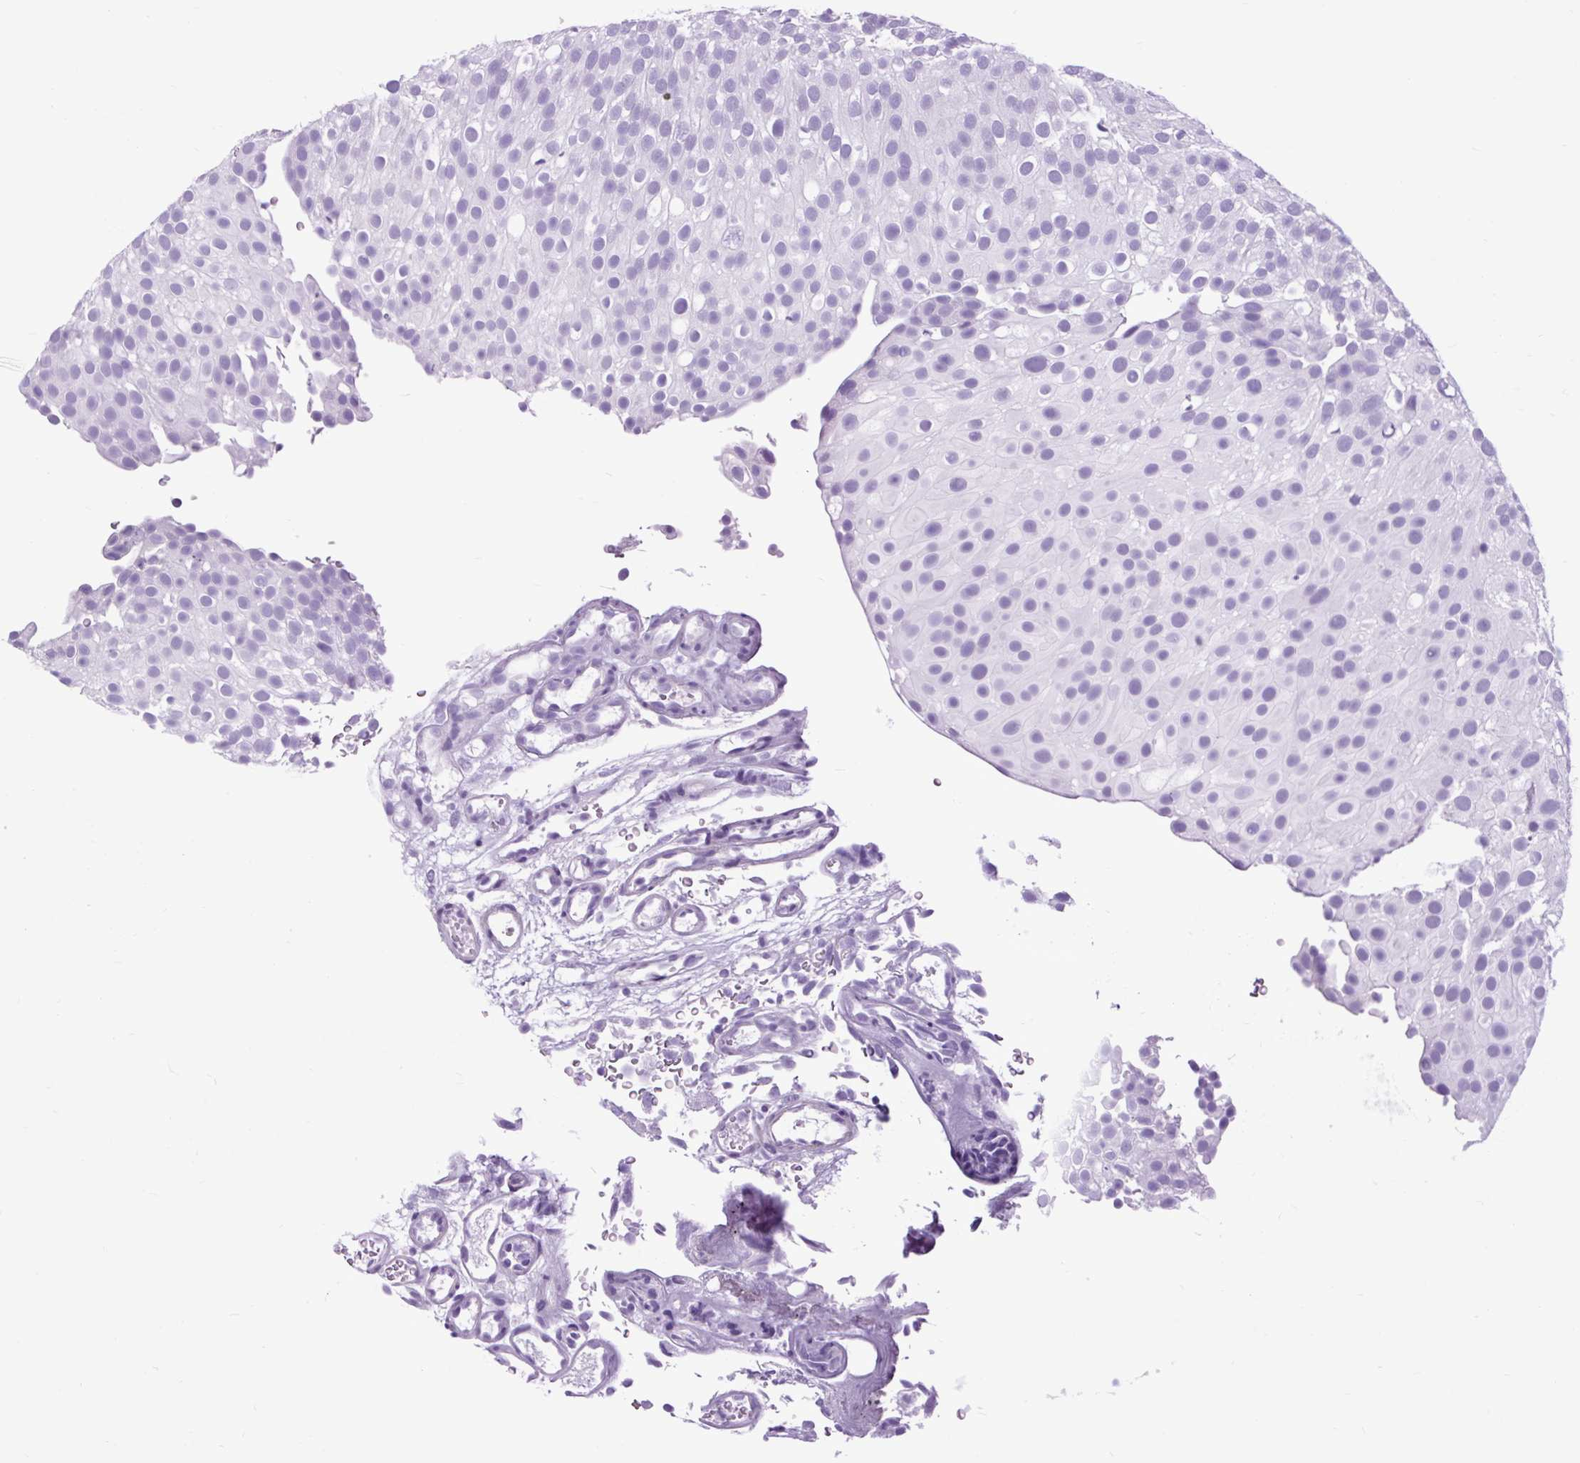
{"staining": {"intensity": "negative", "quantity": "none", "location": "none"}, "tissue": "urothelial cancer", "cell_type": "Tumor cells", "image_type": "cancer", "snomed": [{"axis": "morphology", "description": "Urothelial carcinoma, Low grade"}, {"axis": "topography", "description": "Urinary bladder"}], "caption": "The histopathology image reveals no significant expression in tumor cells of urothelial cancer. The staining was performed using DAB to visualize the protein expression in brown, while the nuclei were stained in blue with hematoxylin (Magnification: 20x).", "gene": "DPP6", "patient": {"sex": "male", "age": 78}}